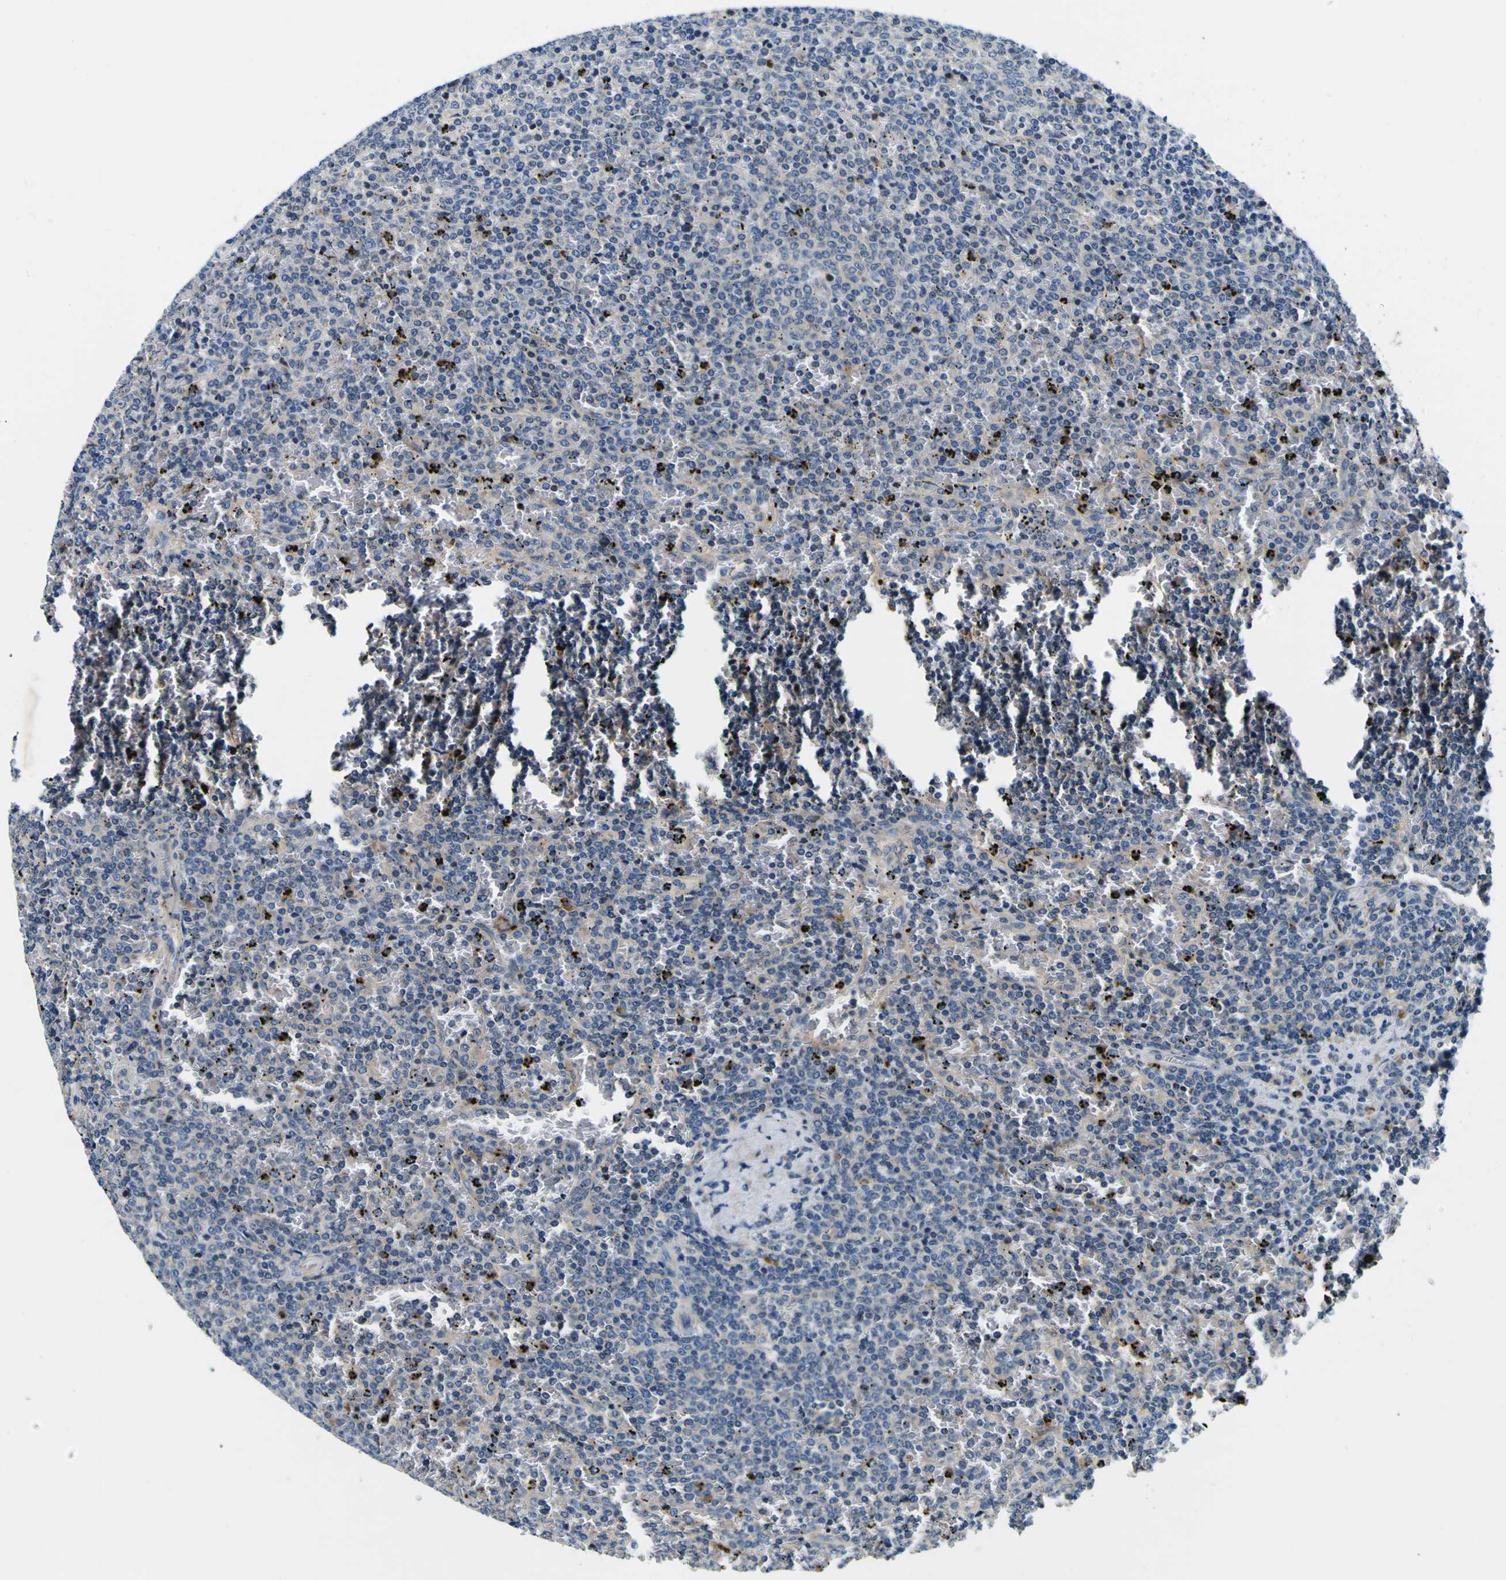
{"staining": {"intensity": "negative", "quantity": "none", "location": "none"}, "tissue": "lymphoma", "cell_type": "Tumor cells", "image_type": "cancer", "snomed": [{"axis": "morphology", "description": "Malignant lymphoma, non-Hodgkin's type, Low grade"}, {"axis": "topography", "description": "Spleen"}], "caption": "IHC micrograph of lymphoma stained for a protein (brown), which displays no staining in tumor cells.", "gene": "CLSTN1", "patient": {"sex": "female", "age": 77}}